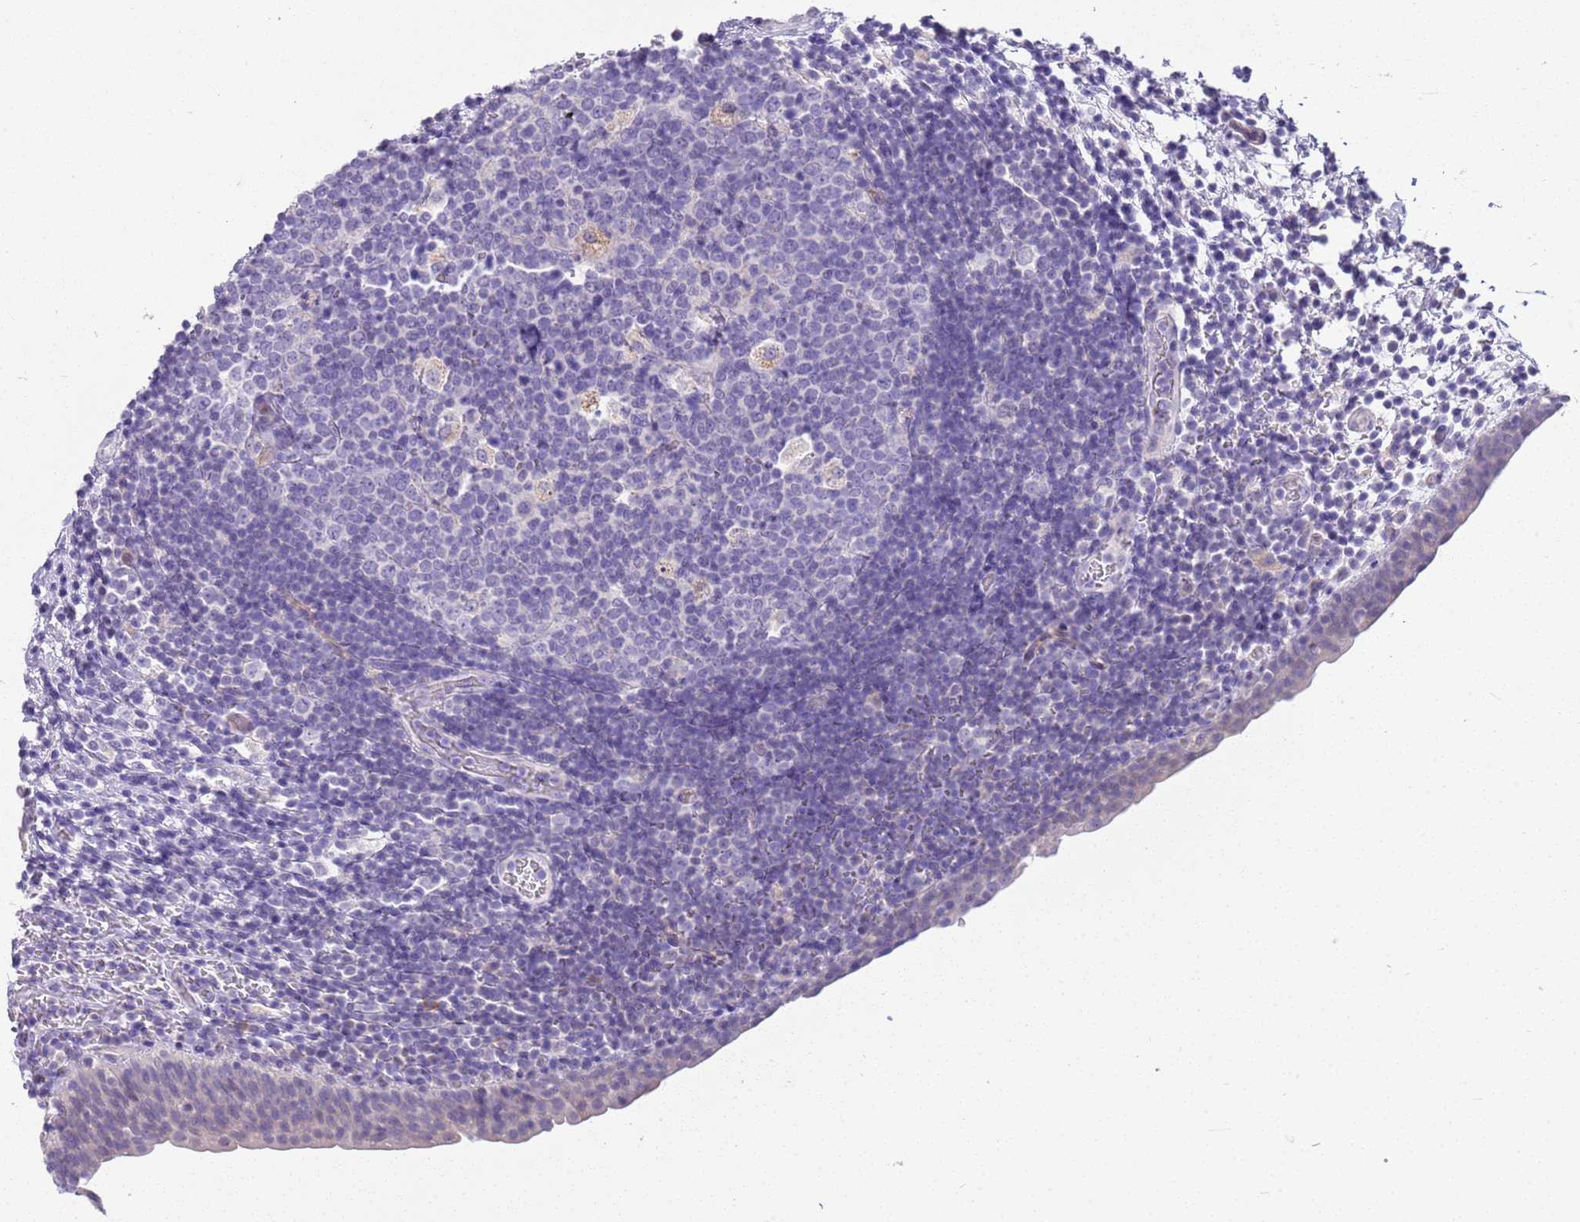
{"staining": {"intensity": "weak", "quantity": "<25%", "location": "nuclear"}, "tissue": "urinary bladder", "cell_type": "Urothelial cells", "image_type": "normal", "snomed": [{"axis": "morphology", "description": "Normal tissue, NOS"}, {"axis": "topography", "description": "Urinary bladder"}], "caption": "A micrograph of human urinary bladder is negative for staining in urothelial cells. The staining was performed using DAB (3,3'-diaminobenzidine) to visualize the protein expression in brown, while the nuclei were stained in blue with hematoxylin (Magnification: 20x).", "gene": "BRMS1L", "patient": {"sex": "male", "age": 83}}